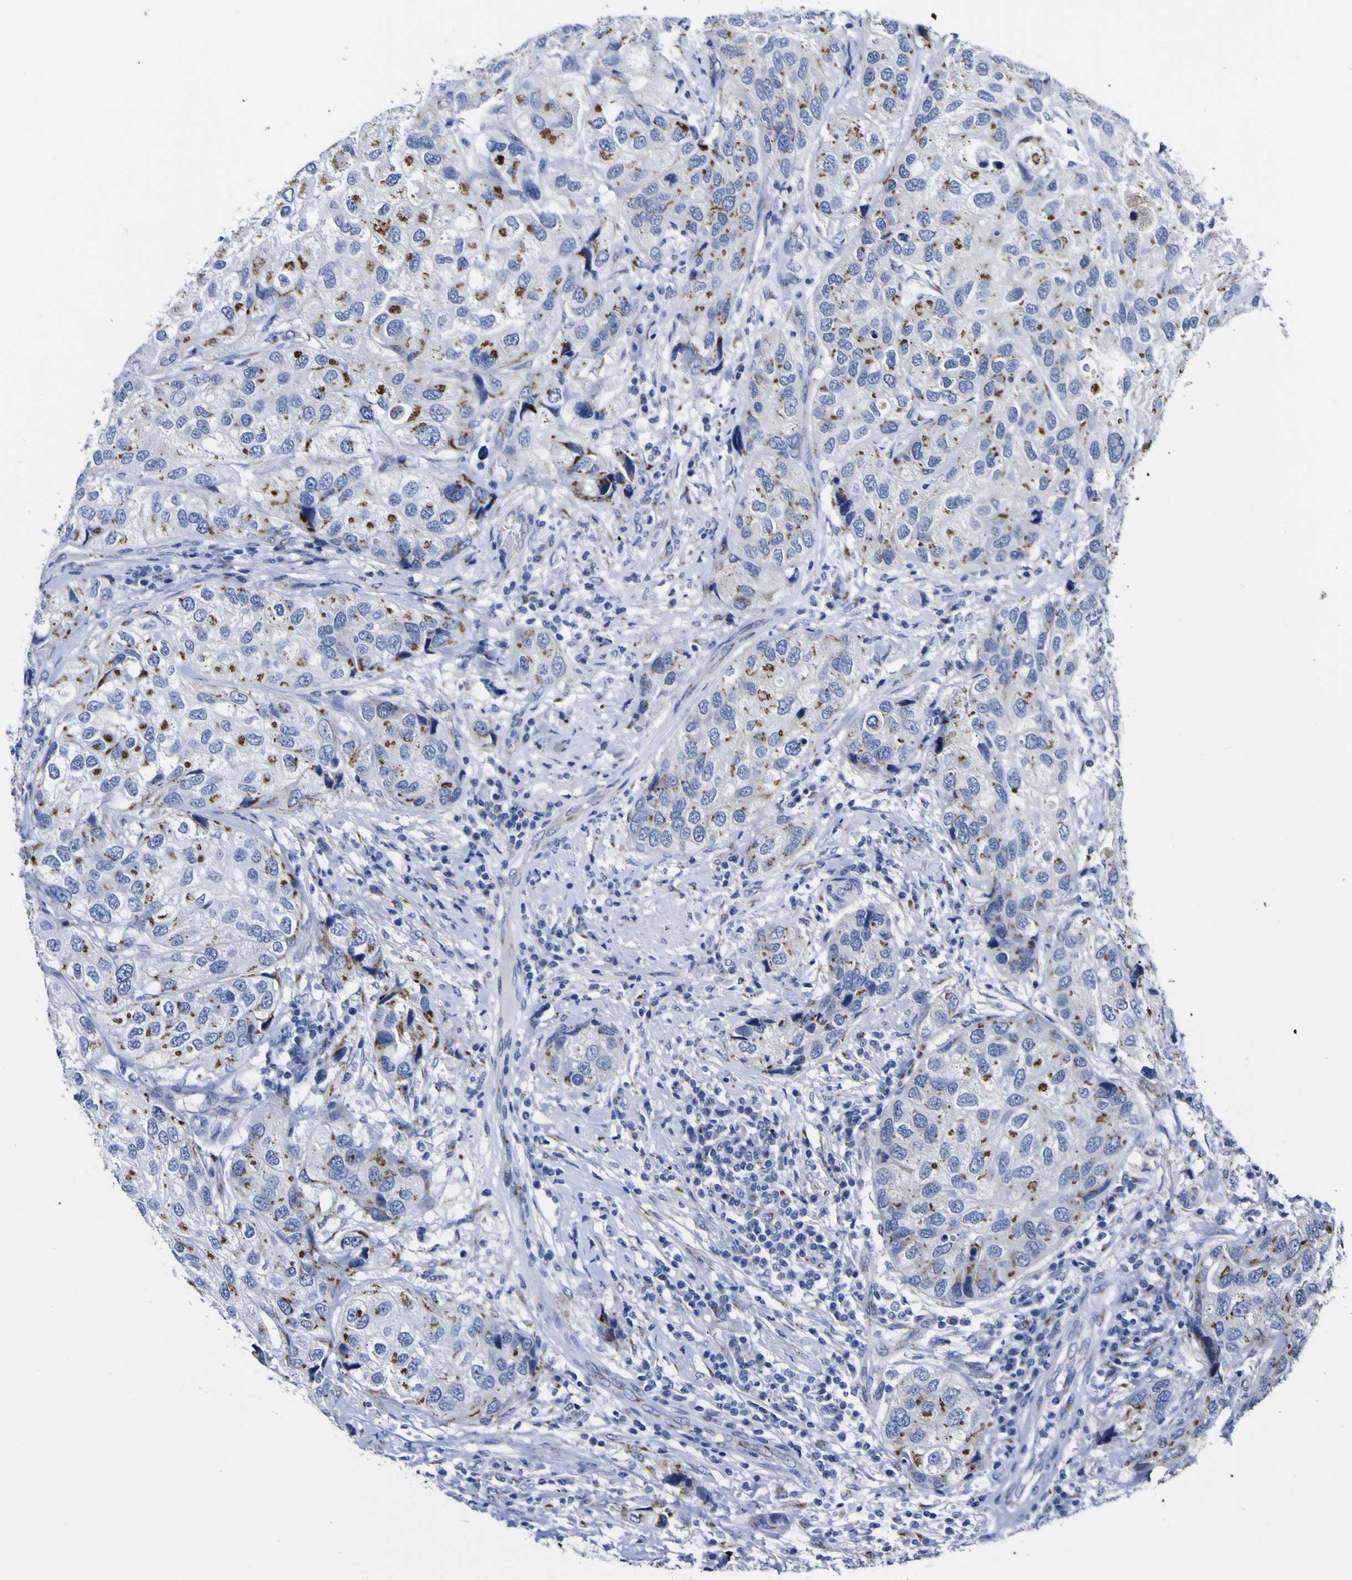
{"staining": {"intensity": "moderate", "quantity": "25%-75%", "location": "cytoplasmic/membranous"}, "tissue": "urothelial cancer", "cell_type": "Tumor cells", "image_type": "cancer", "snomed": [{"axis": "morphology", "description": "Urothelial carcinoma, High grade"}, {"axis": "topography", "description": "Urinary bladder"}], "caption": "DAB immunohistochemical staining of urothelial cancer shows moderate cytoplasmic/membranous protein staining in about 25%-75% of tumor cells.", "gene": "GOLM1", "patient": {"sex": "female", "age": 64}}